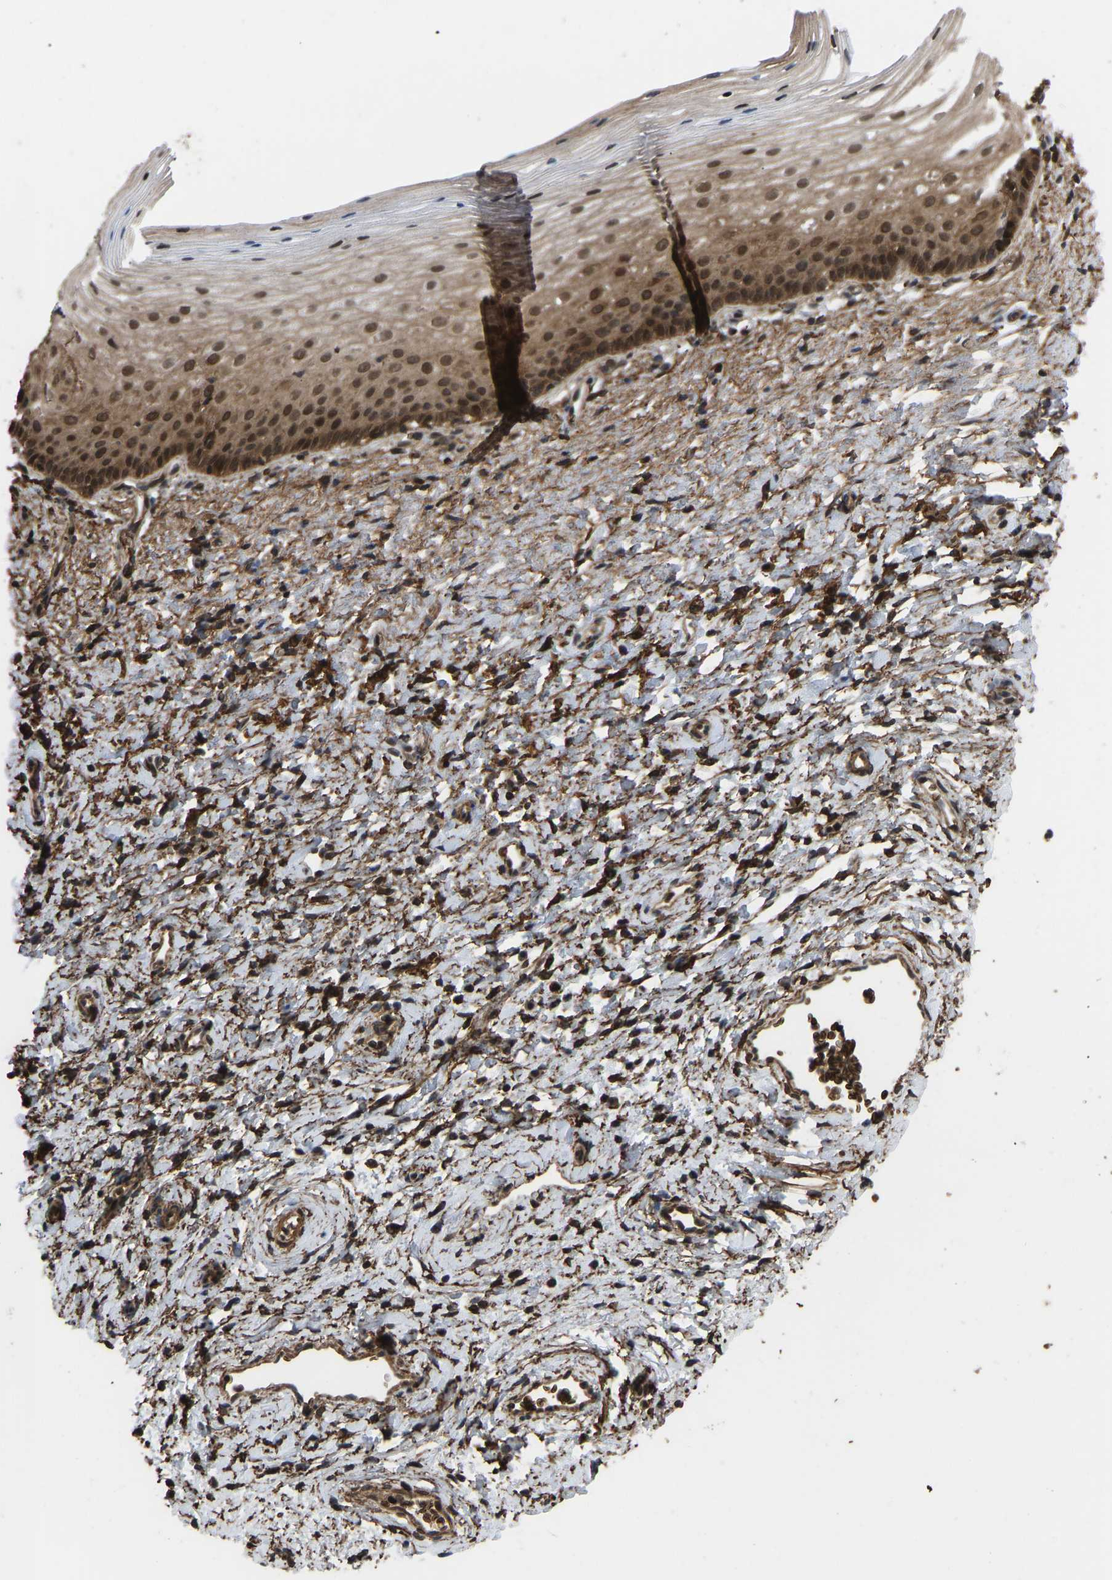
{"staining": {"intensity": "moderate", "quantity": ">75%", "location": "cytoplasmic/membranous,nuclear"}, "tissue": "cervix", "cell_type": "Glandular cells", "image_type": "normal", "snomed": [{"axis": "morphology", "description": "Normal tissue, NOS"}, {"axis": "topography", "description": "Cervix"}], "caption": "This histopathology image exhibits IHC staining of normal human cervix, with medium moderate cytoplasmic/membranous,nuclear staining in about >75% of glandular cells.", "gene": "CYP7B1", "patient": {"sex": "female", "age": 72}}